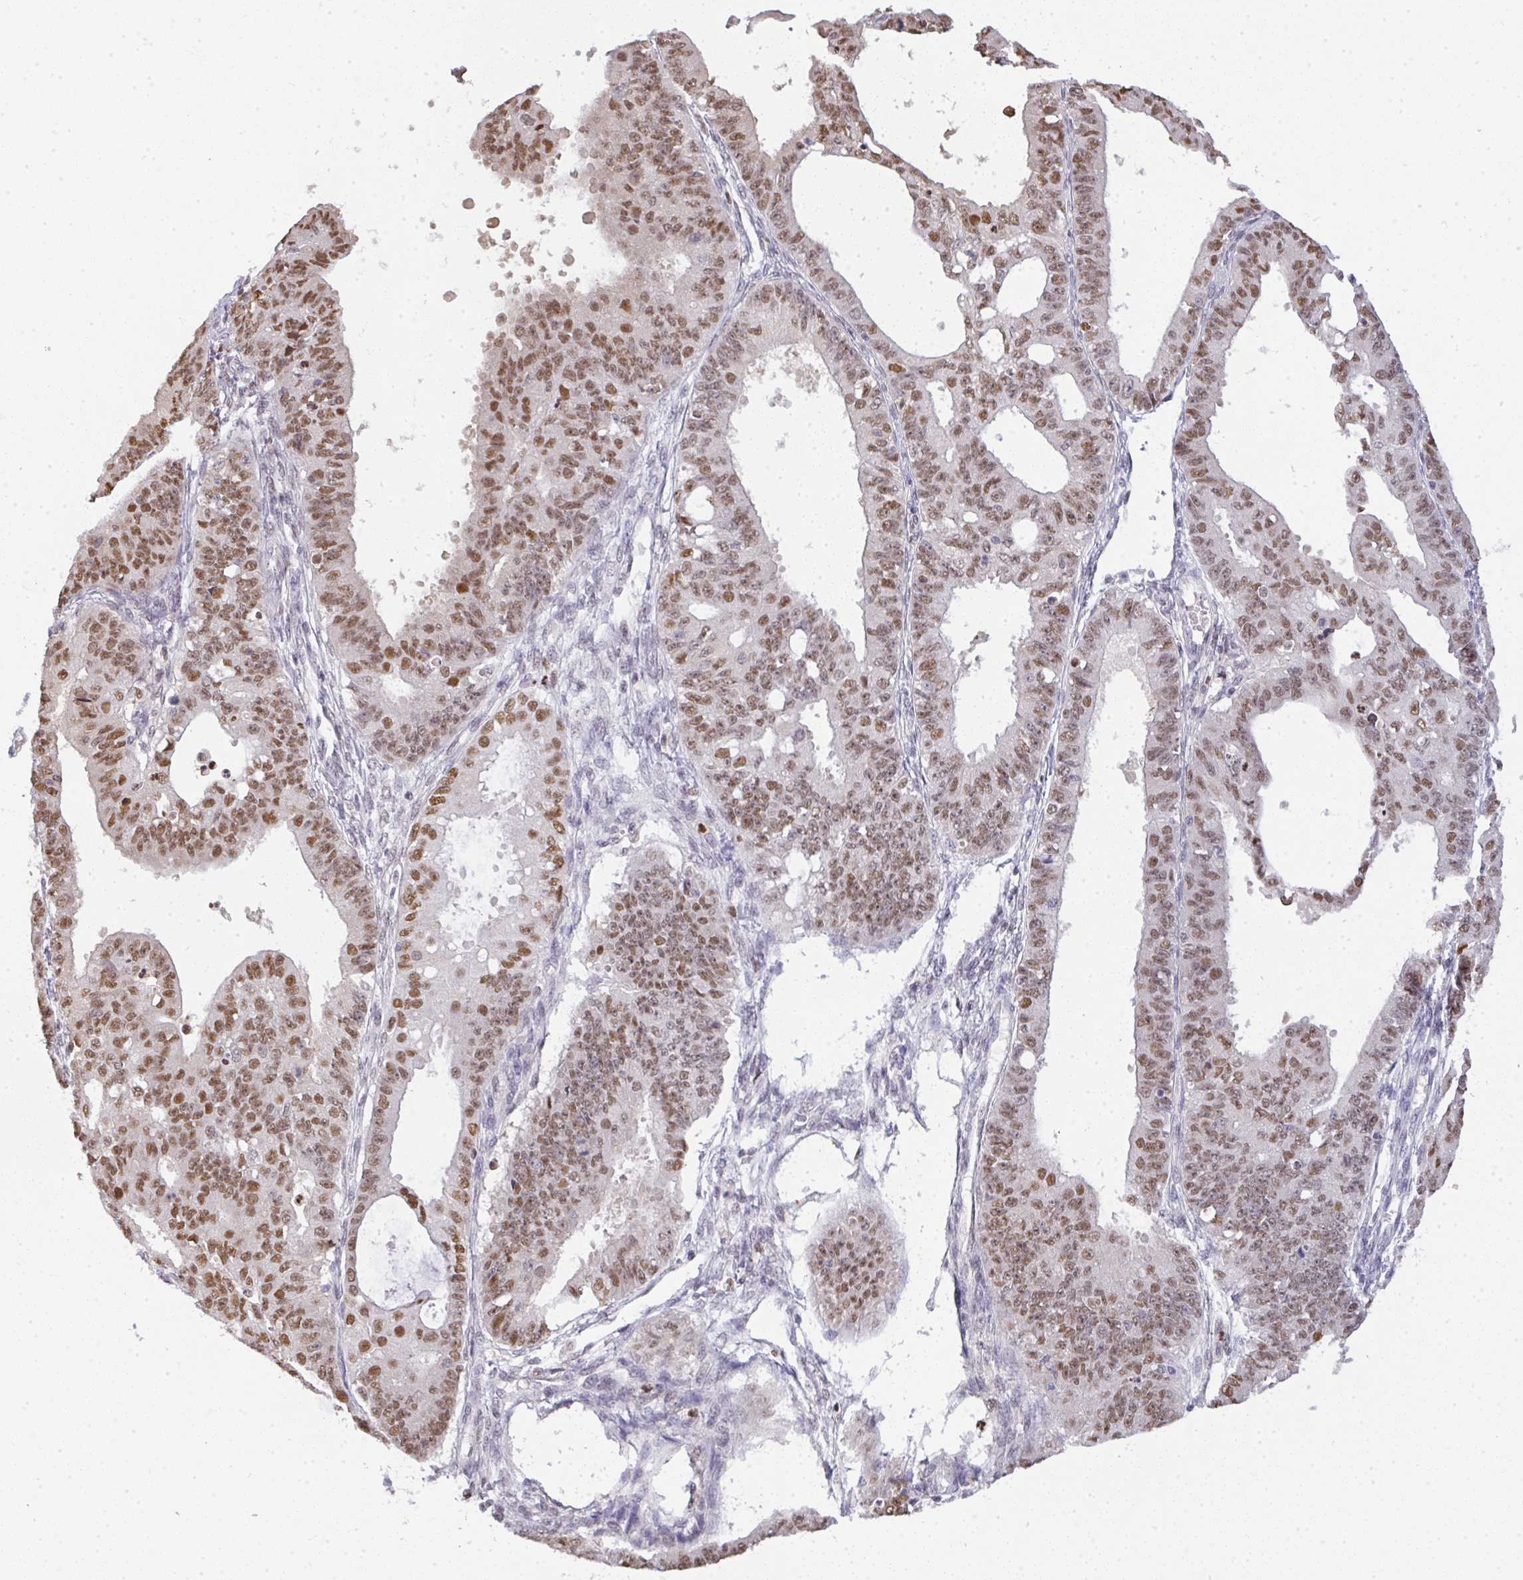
{"staining": {"intensity": "moderate", "quantity": ">75%", "location": "nuclear"}, "tissue": "ovarian cancer", "cell_type": "Tumor cells", "image_type": "cancer", "snomed": [{"axis": "morphology", "description": "Carcinoma, endometroid"}, {"axis": "topography", "description": "Appendix"}, {"axis": "topography", "description": "Ovary"}], "caption": "The immunohistochemical stain highlights moderate nuclear expression in tumor cells of endometroid carcinoma (ovarian) tissue.", "gene": "BBX", "patient": {"sex": "female", "age": 42}}